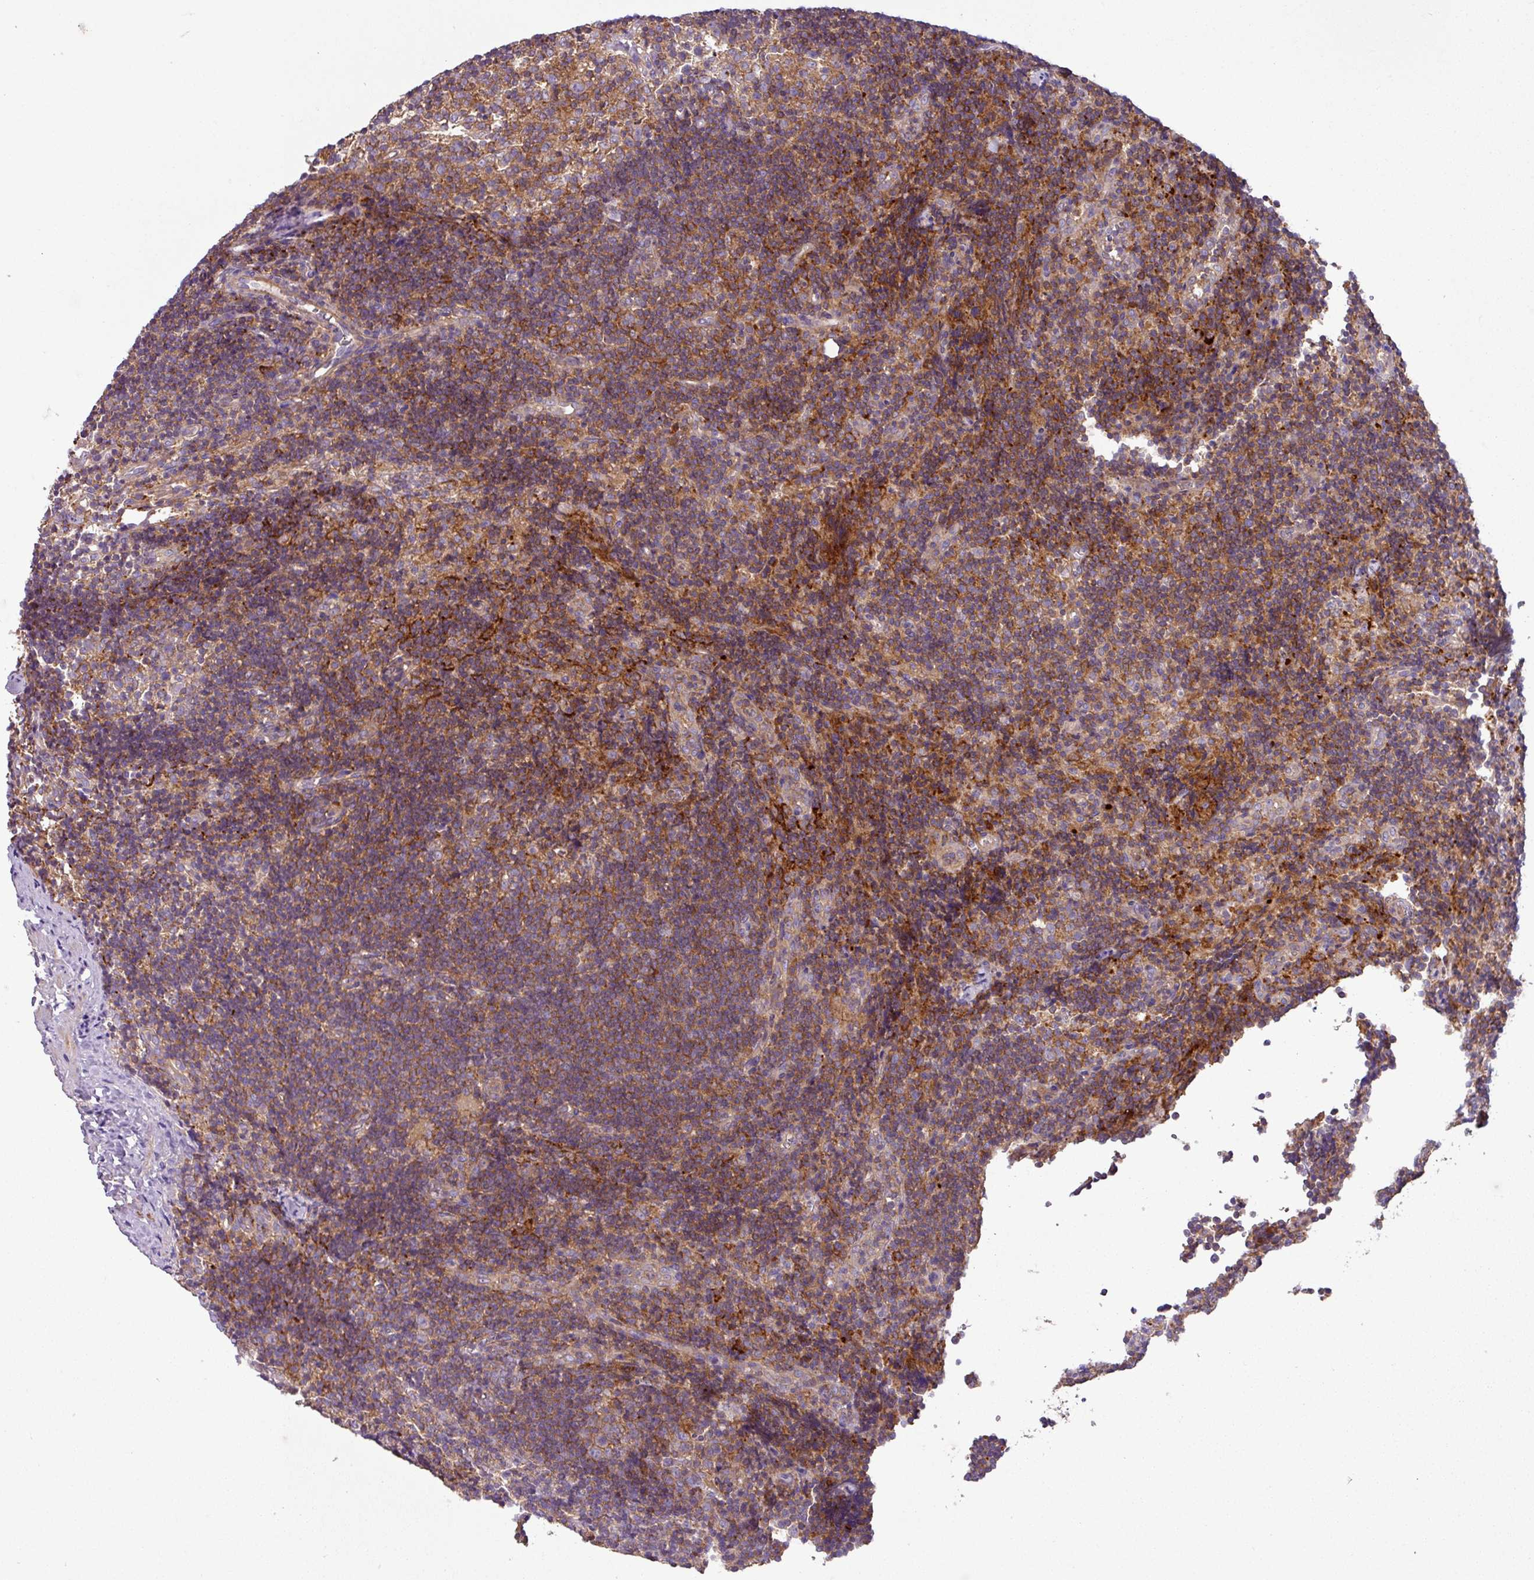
{"staining": {"intensity": "moderate", "quantity": ">75%", "location": "cytoplasmic/membranous"}, "tissue": "lymph node", "cell_type": "Germinal center cells", "image_type": "normal", "snomed": [{"axis": "morphology", "description": "Normal tissue, NOS"}, {"axis": "topography", "description": "Lymph node"}], "caption": "The photomicrograph exhibits staining of normal lymph node, revealing moderate cytoplasmic/membranous protein staining (brown color) within germinal center cells.", "gene": "RIC1", "patient": {"sex": "female", "age": 52}}